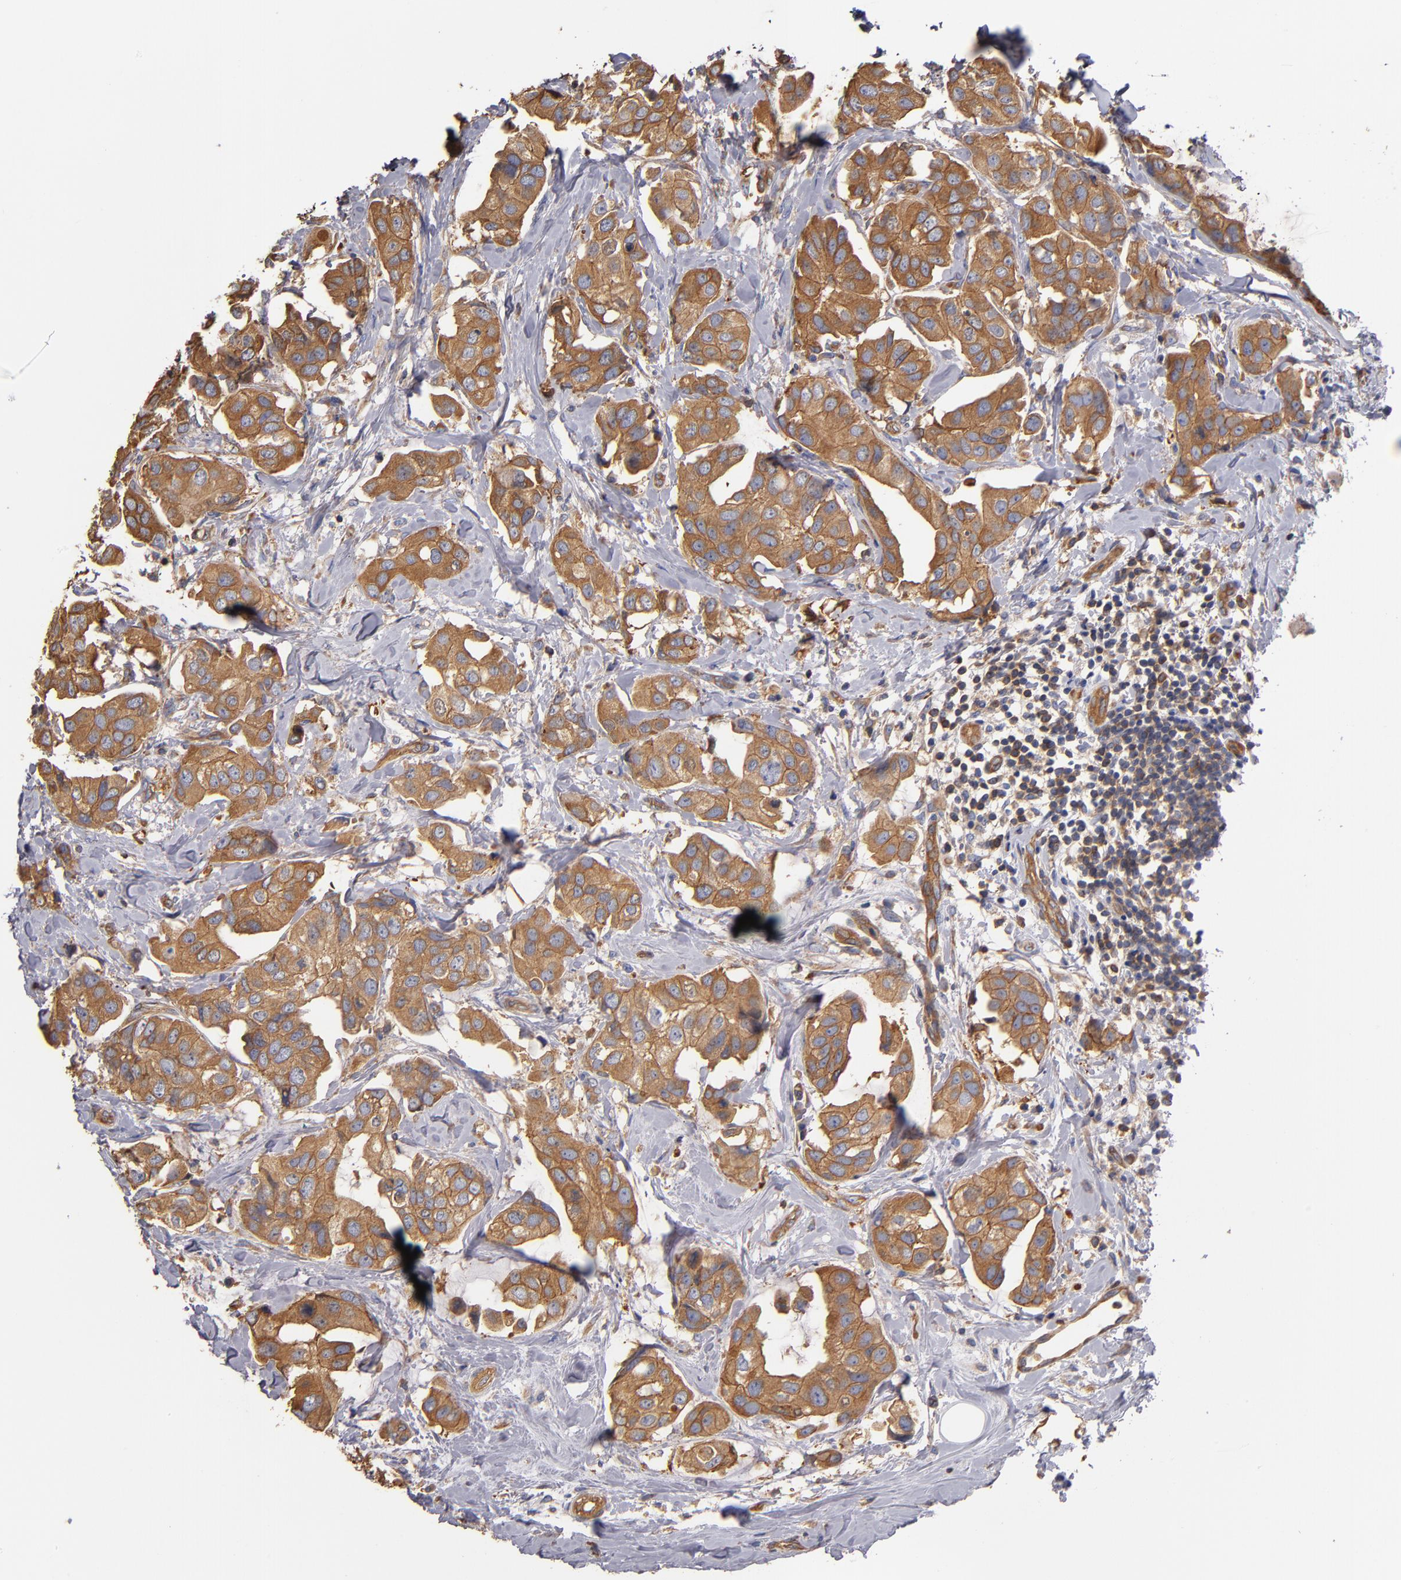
{"staining": {"intensity": "moderate", "quantity": ">75%", "location": "cytoplasmic/membranous"}, "tissue": "breast cancer", "cell_type": "Tumor cells", "image_type": "cancer", "snomed": [{"axis": "morphology", "description": "Duct carcinoma"}, {"axis": "topography", "description": "Breast"}], "caption": "Breast invasive ductal carcinoma stained for a protein (brown) reveals moderate cytoplasmic/membranous positive expression in about >75% of tumor cells.", "gene": "ESYT2", "patient": {"sex": "female", "age": 40}}